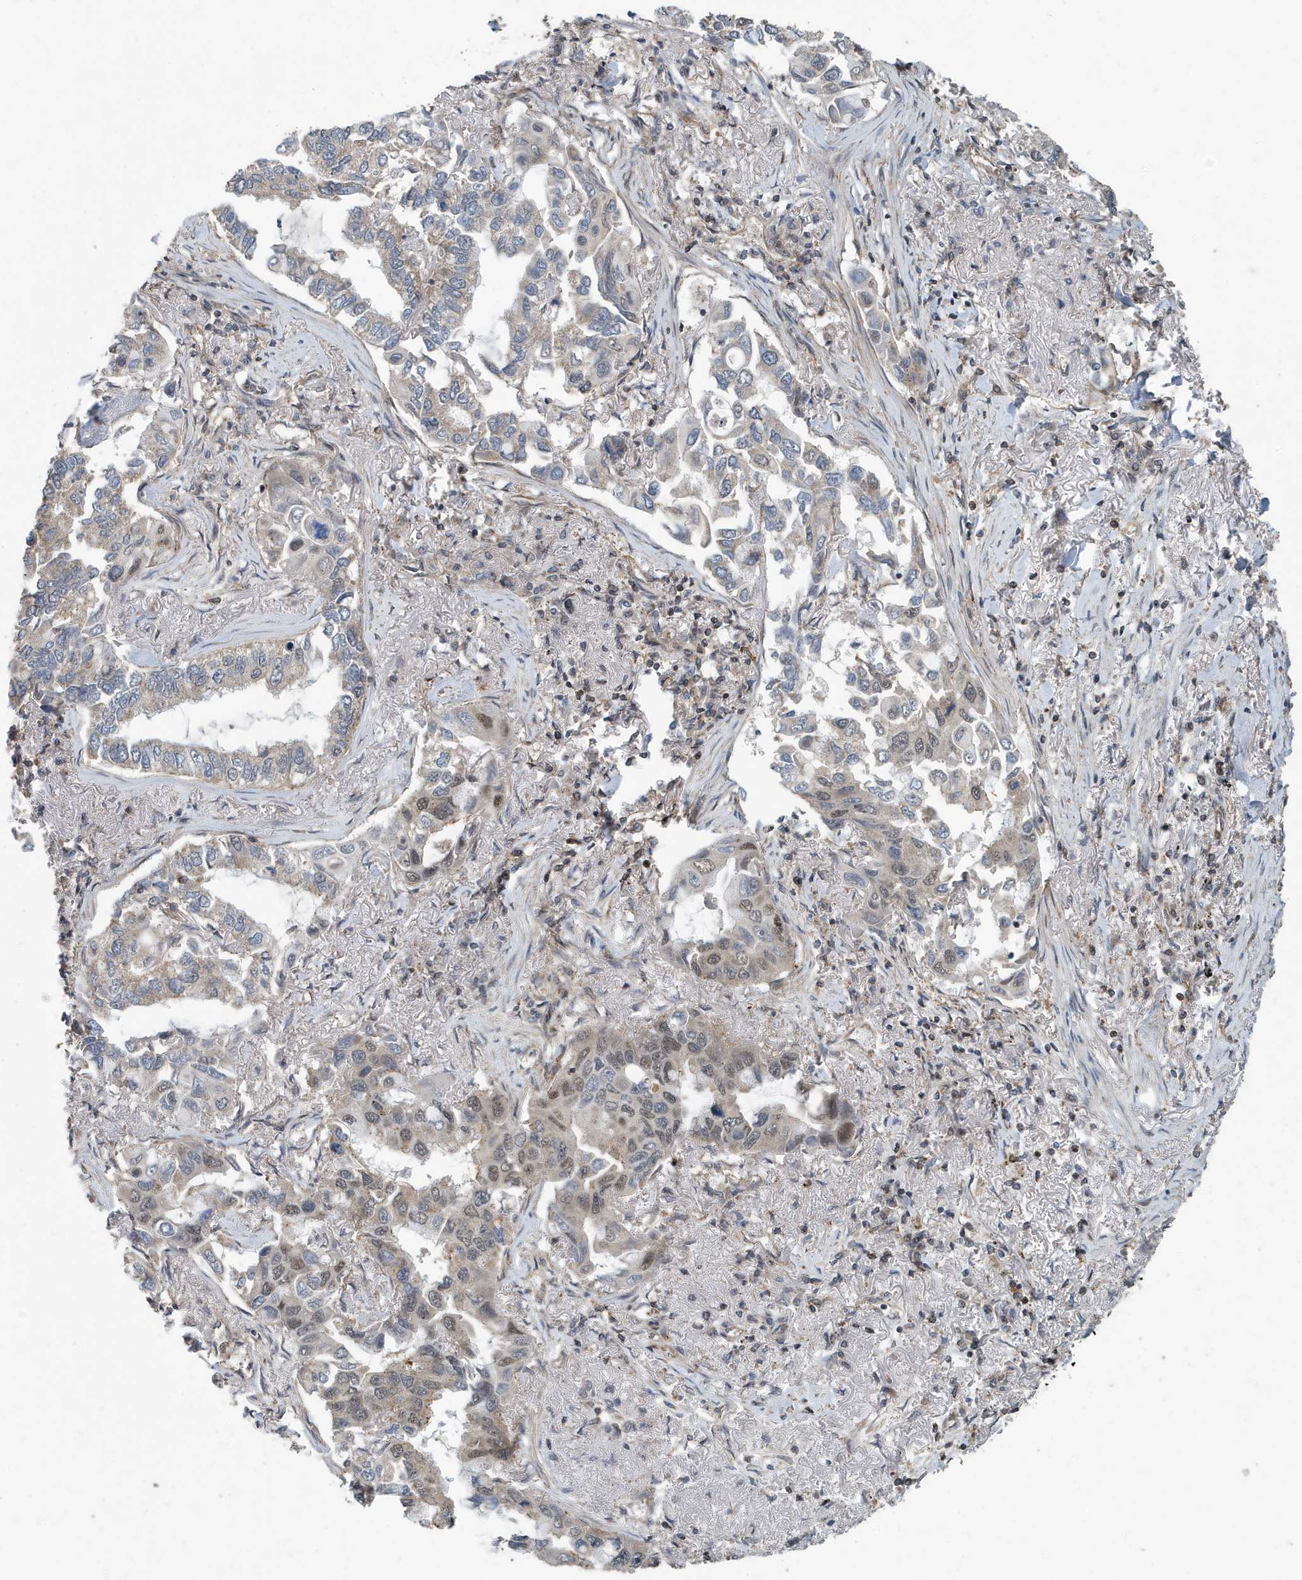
{"staining": {"intensity": "weak", "quantity": "<25%", "location": "nuclear"}, "tissue": "lung cancer", "cell_type": "Tumor cells", "image_type": "cancer", "snomed": [{"axis": "morphology", "description": "Adenocarcinoma, NOS"}, {"axis": "topography", "description": "Lung"}], "caption": "This is an IHC micrograph of lung cancer. There is no expression in tumor cells.", "gene": "KIF15", "patient": {"sex": "male", "age": 64}}